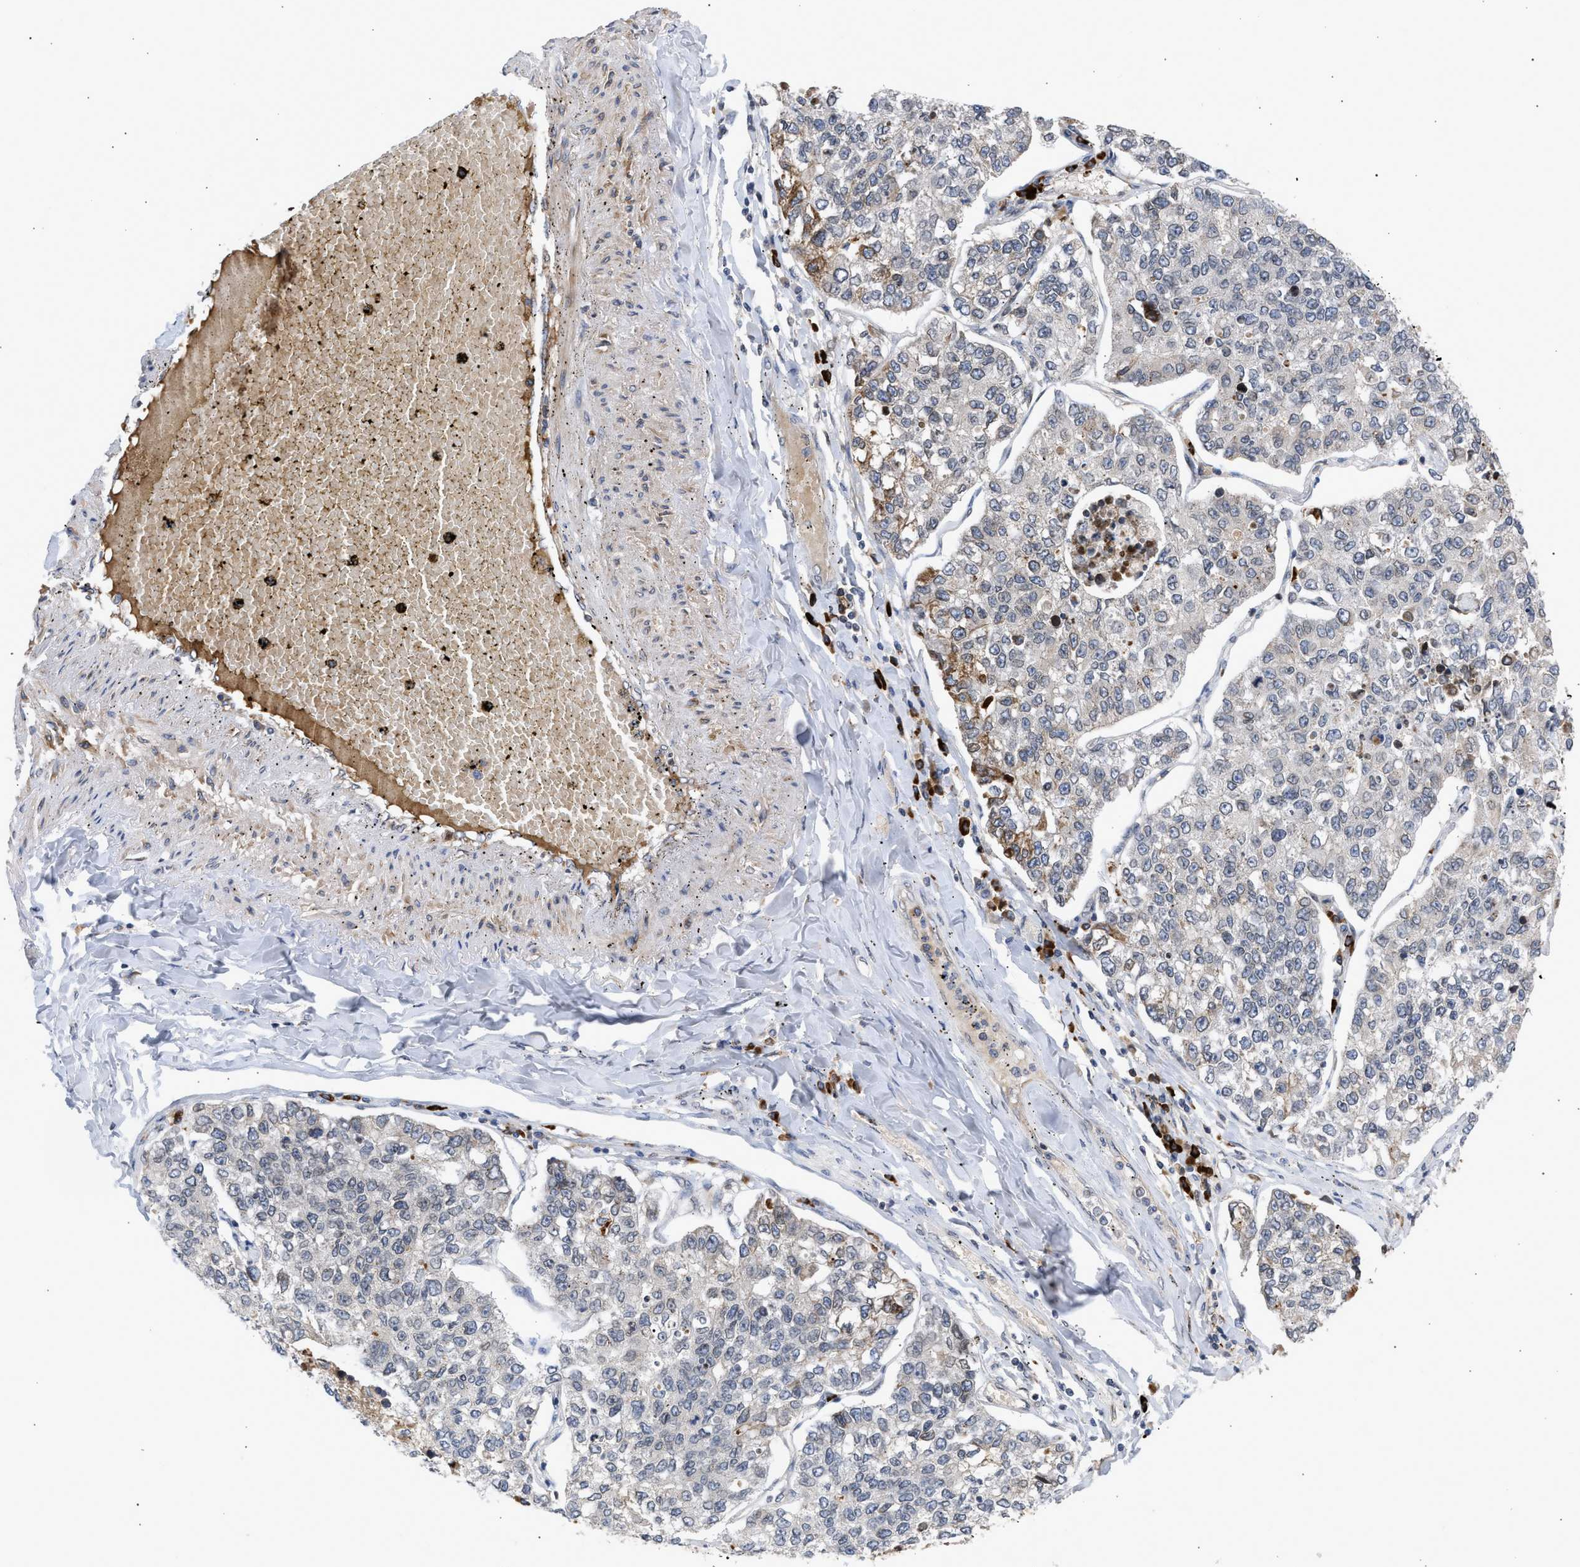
{"staining": {"intensity": "negative", "quantity": "none", "location": "none"}, "tissue": "lung cancer", "cell_type": "Tumor cells", "image_type": "cancer", "snomed": [{"axis": "morphology", "description": "Adenocarcinoma, NOS"}, {"axis": "topography", "description": "Lung"}], "caption": "Human adenocarcinoma (lung) stained for a protein using immunohistochemistry (IHC) demonstrates no staining in tumor cells.", "gene": "NUP62", "patient": {"sex": "male", "age": 49}}